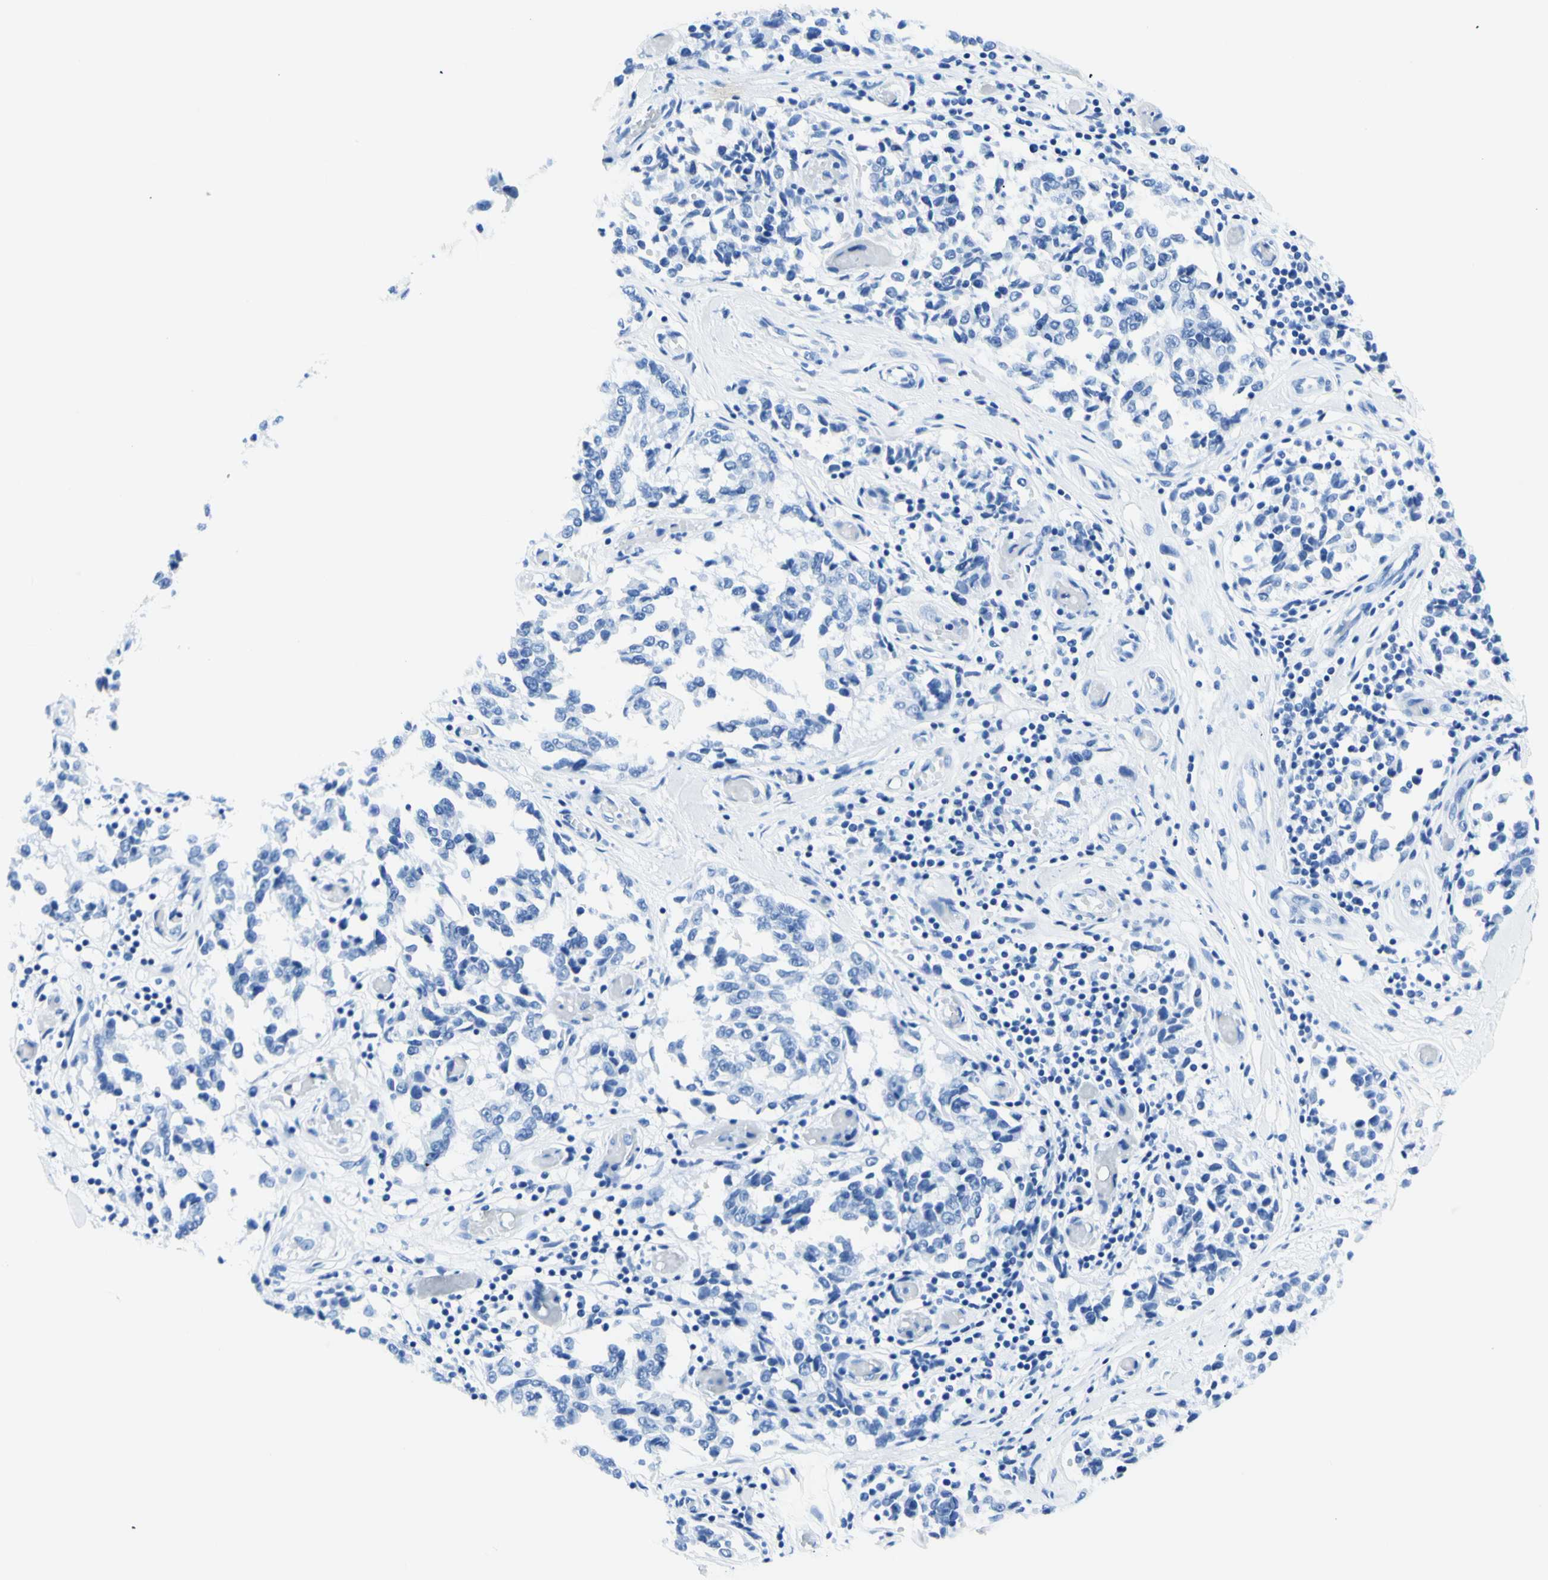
{"staining": {"intensity": "negative", "quantity": "none", "location": "none"}, "tissue": "melanoma", "cell_type": "Tumor cells", "image_type": "cancer", "snomed": [{"axis": "morphology", "description": "Malignant melanoma, NOS"}, {"axis": "topography", "description": "Skin"}], "caption": "Immunohistochemical staining of melanoma exhibits no significant expression in tumor cells.", "gene": "MYH2", "patient": {"sex": "female", "age": 64}}